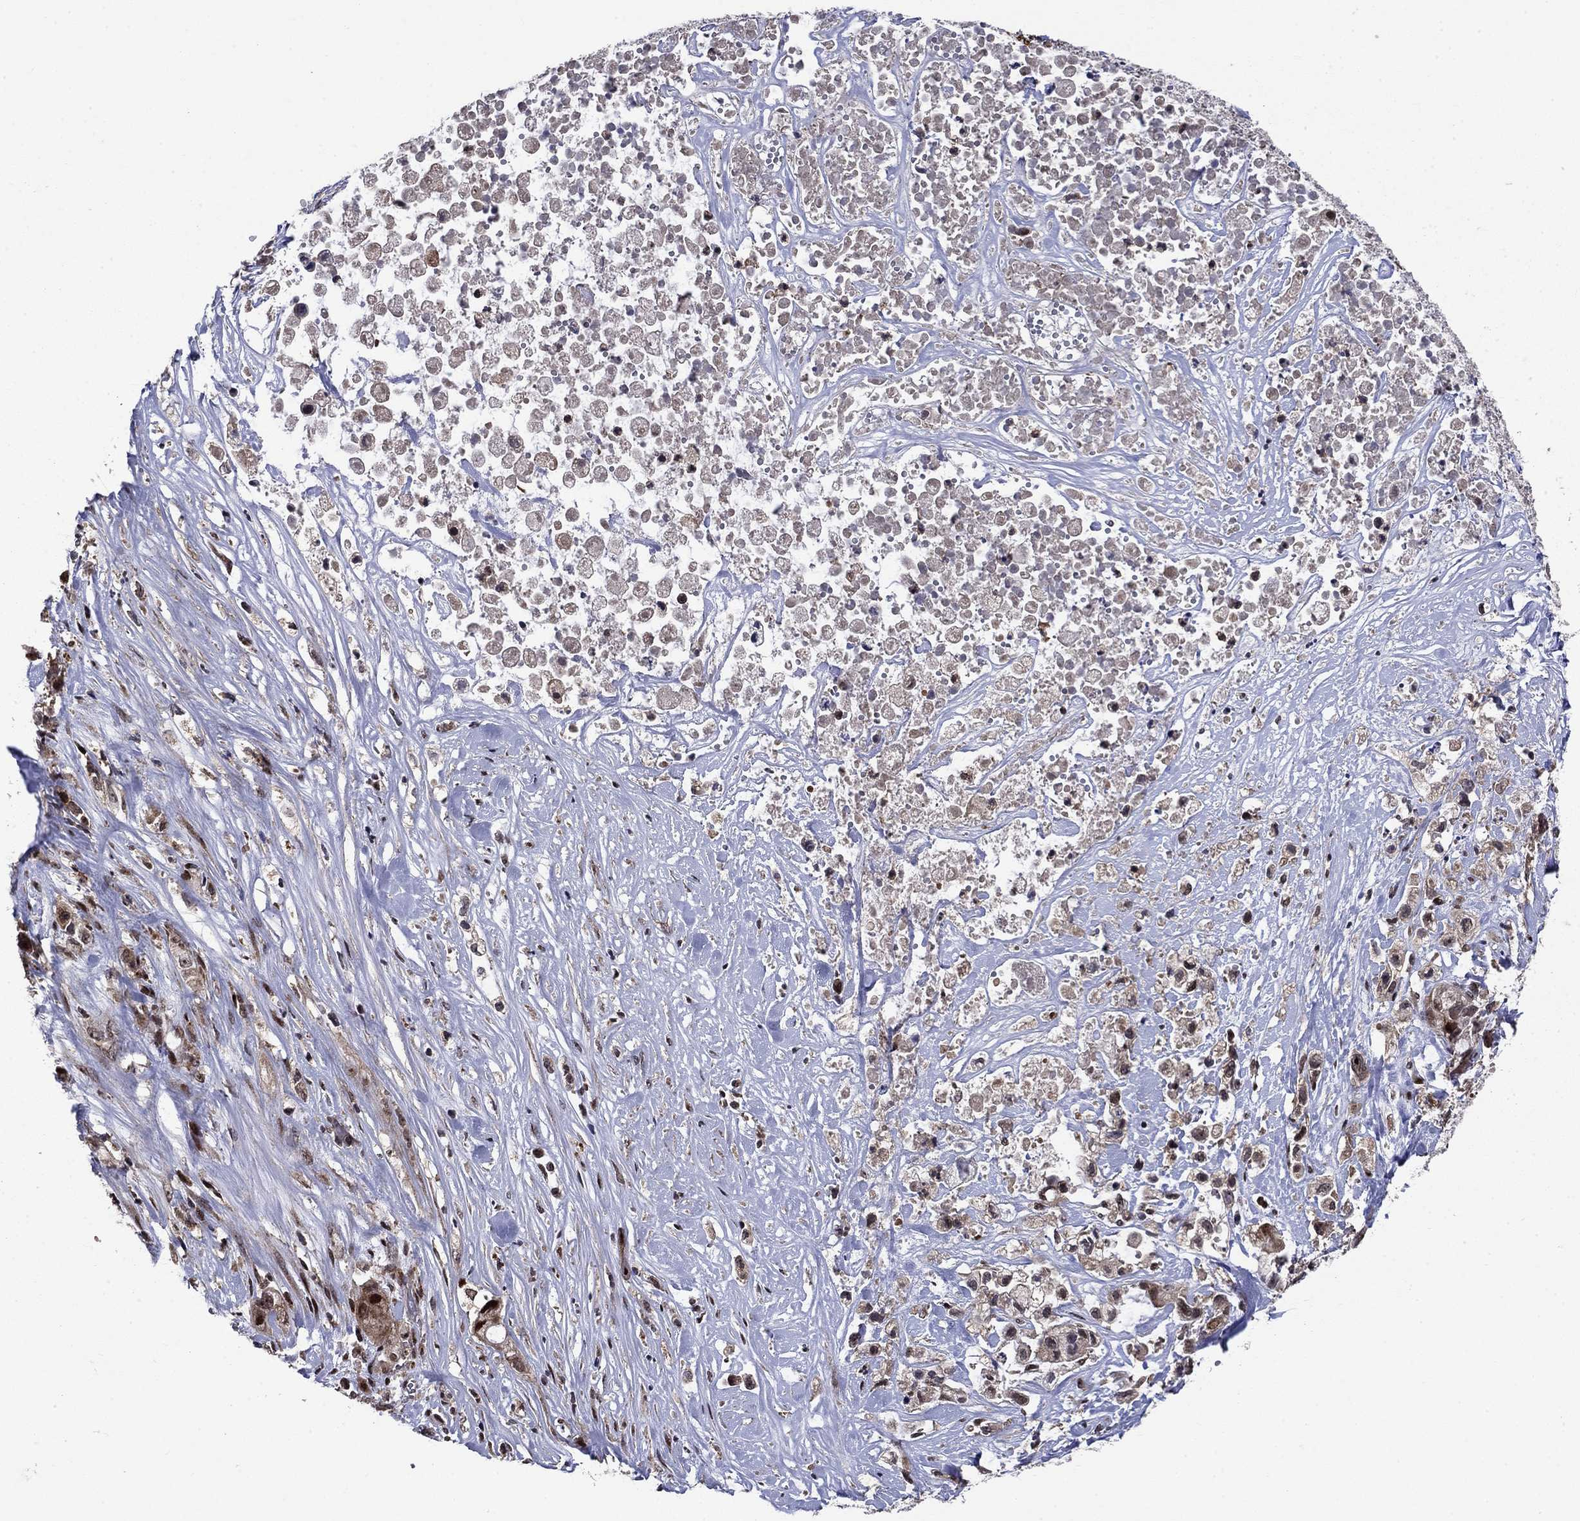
{"staining": {"intensity": "moderate", "quantity": "<25%", "location": "cytoplasmic/membranous,nuclear"}, "tissue": "pancreatic cancer", "cell_type": "Tumor cells", "image_type": "cancer", "snomed": [{"axis": "morphology", "description": "Adenocarcinoma, NOS"}, {"axis": "topography", "description": "Pancreas"}], "caption": "Moderate cytoplasmic/membranous and nuclear staining is identified in approximately <25% of tumor cells in pancreatic adenocarcinoma.", "gene": "AGTPBP1", "patient": {"sex": "male", "age": 44}}